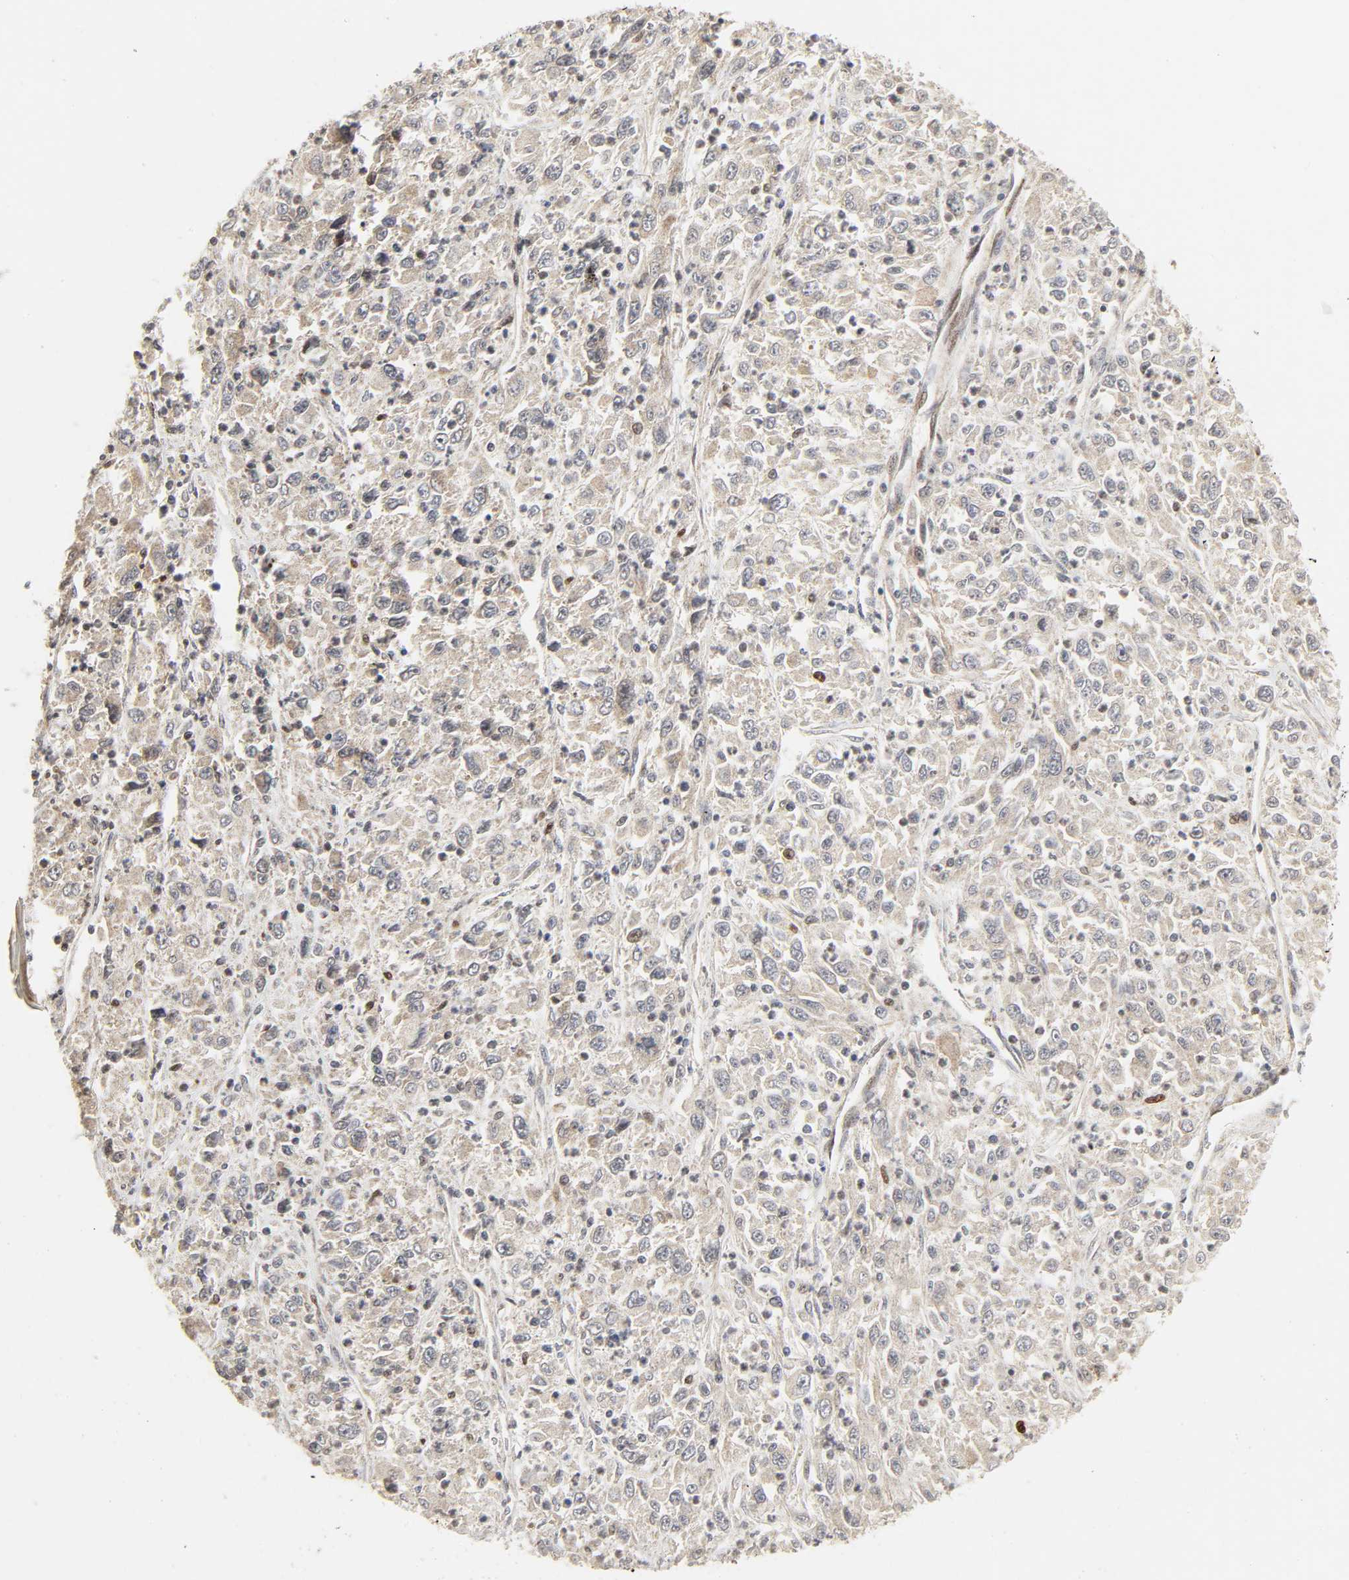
{"staining": {"intensity": "moderate", "quantity": ">75%", "location": "cytoplasmic/membranous"}, "tissue": "melanoma", "cell_type": "Tumor cells", "image_type": "cancer", "snomed": [{"axis": "morphology", "description": "Malignant melanoma, Metastatic site"}, {"axis": "topography", "description": "Skin"}], "caption": "Immunohistochemical staining of malignant melanoma (metastatic site) shows medium levels of moderate cytoplasmic/membranous positivity in about >75% of tumor cells. Using DAB (brown) and hematoxylin (blue) stains, captured at high magnification using brightfield microscopy.", "gene": "CHUK", "patient": {"sex": "female", "age": 56}}